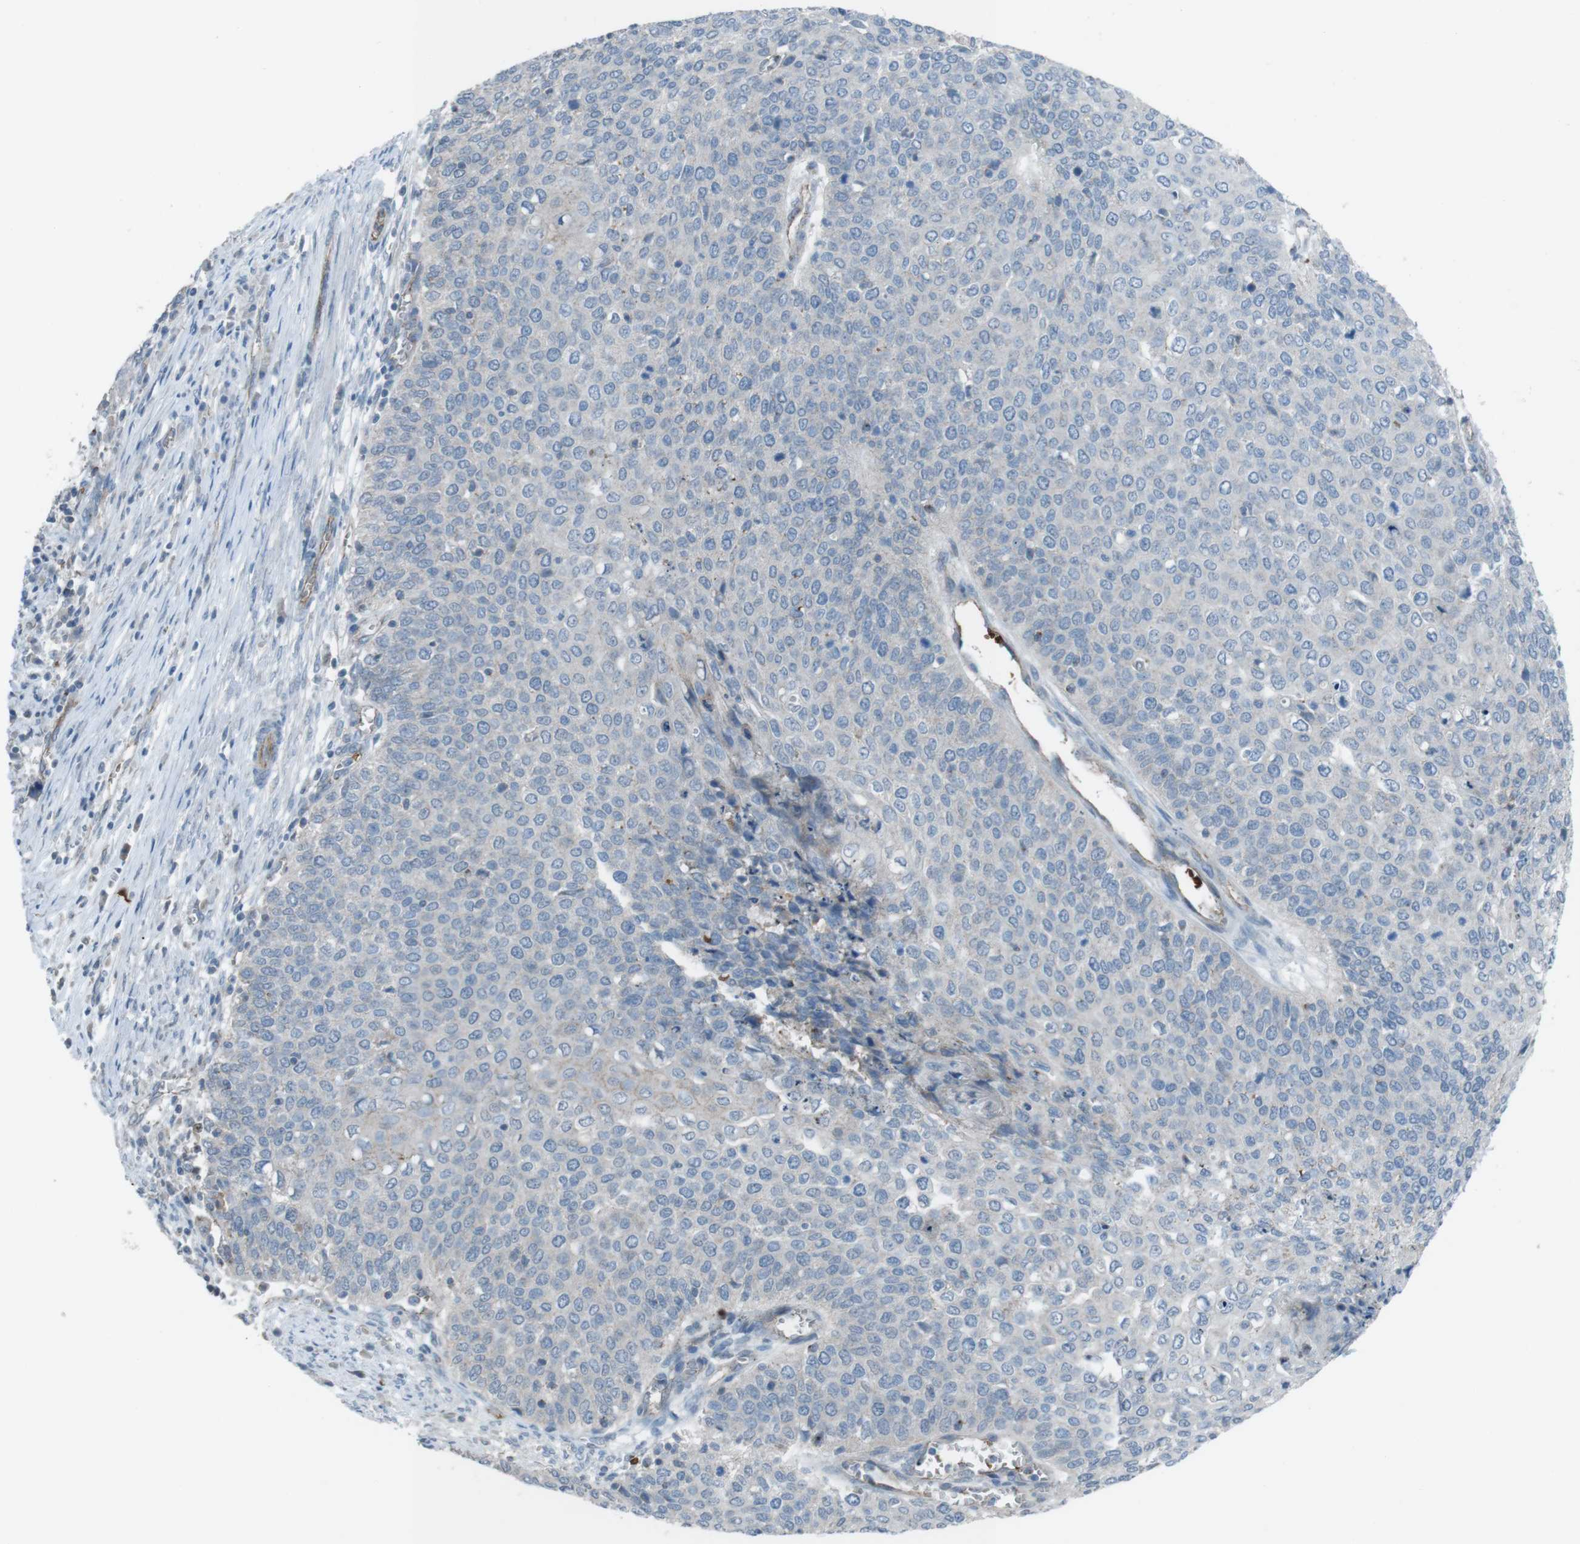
{"staining": {"intensity": "negative", "quantity": "none", "location": "none"}, "tissue": "cervical cancer", "cell_type": "Tumor cells", "image_type": "cancer", "snomed": [{"axis": "morphology", "description": "Squamous cell carcinoma, NOS"}, {"axis": "topography", "description": "Cervix"}], "caption": "Immunohistochemistry (IHC) photomicrograph of cervical squamous cell carcinoma stained for a protein (brown), which displays no expression in tumor cells.", "gene": "SPTA1", "patient": {"sex": "female", "age": 39}}